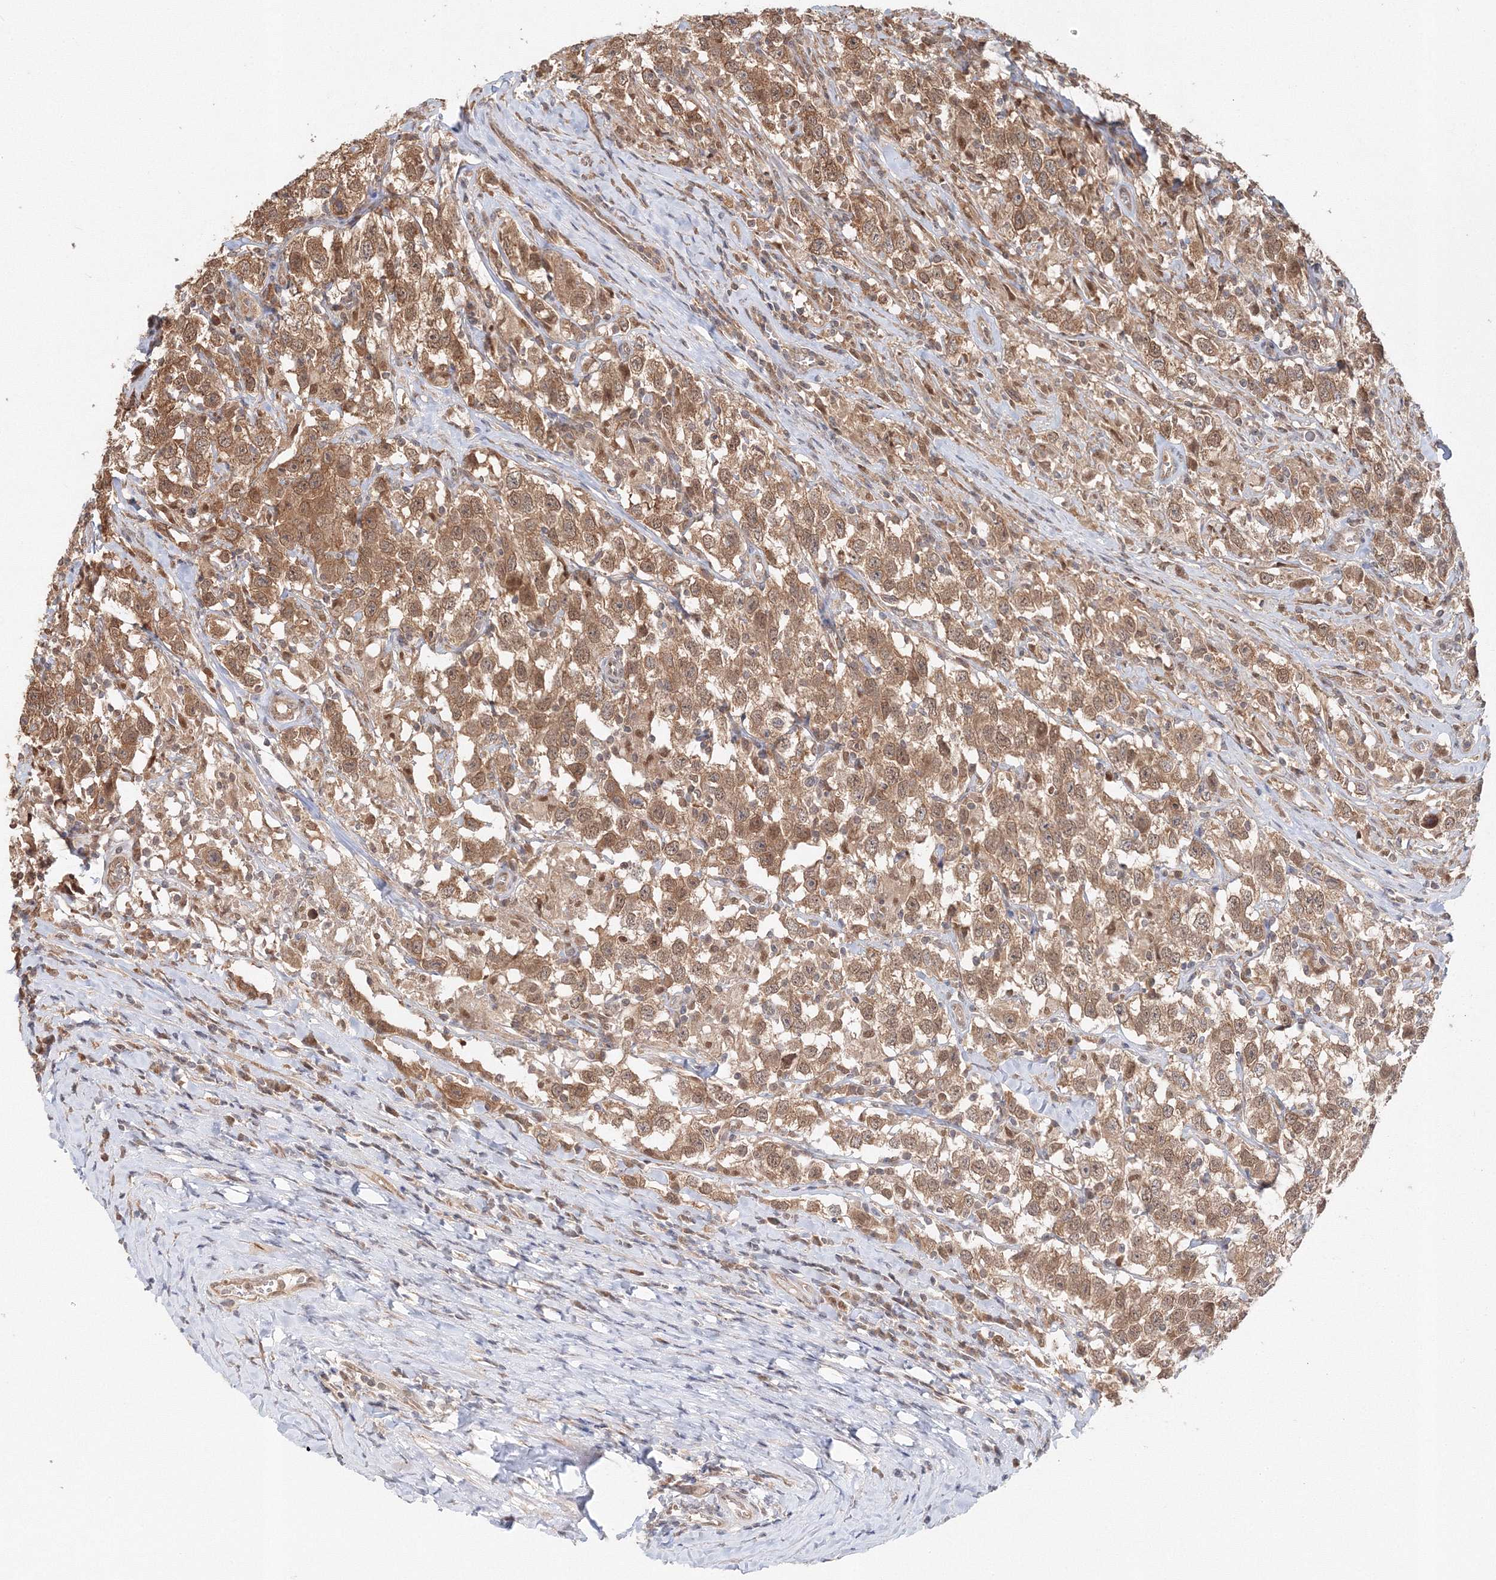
{"staining": {"intensity": "moderate", "quantity": ">75%", "location": "cytoplasmic/membranous"}, "tissue": "testis cancer", "cell_type": "Tumor cells", "image_type": "cancer", "snomed": [{"axis": "morphology", "description": "Seminoma, NOS"}, {"axis": "topography", "description": "Testis"}], "caption": "Testis seminoma stained with immunohistochemistry (IHC) demonstrates moderate cytoplasmic/membranous expression in approximately >75% of tumor cells. (DAB (3,3'-diaminobenzidine) = brown stain, brightfield microscopy at high magnification).", "gene": "PSMD6", "patient": {"sex": "male", "age": 41}}